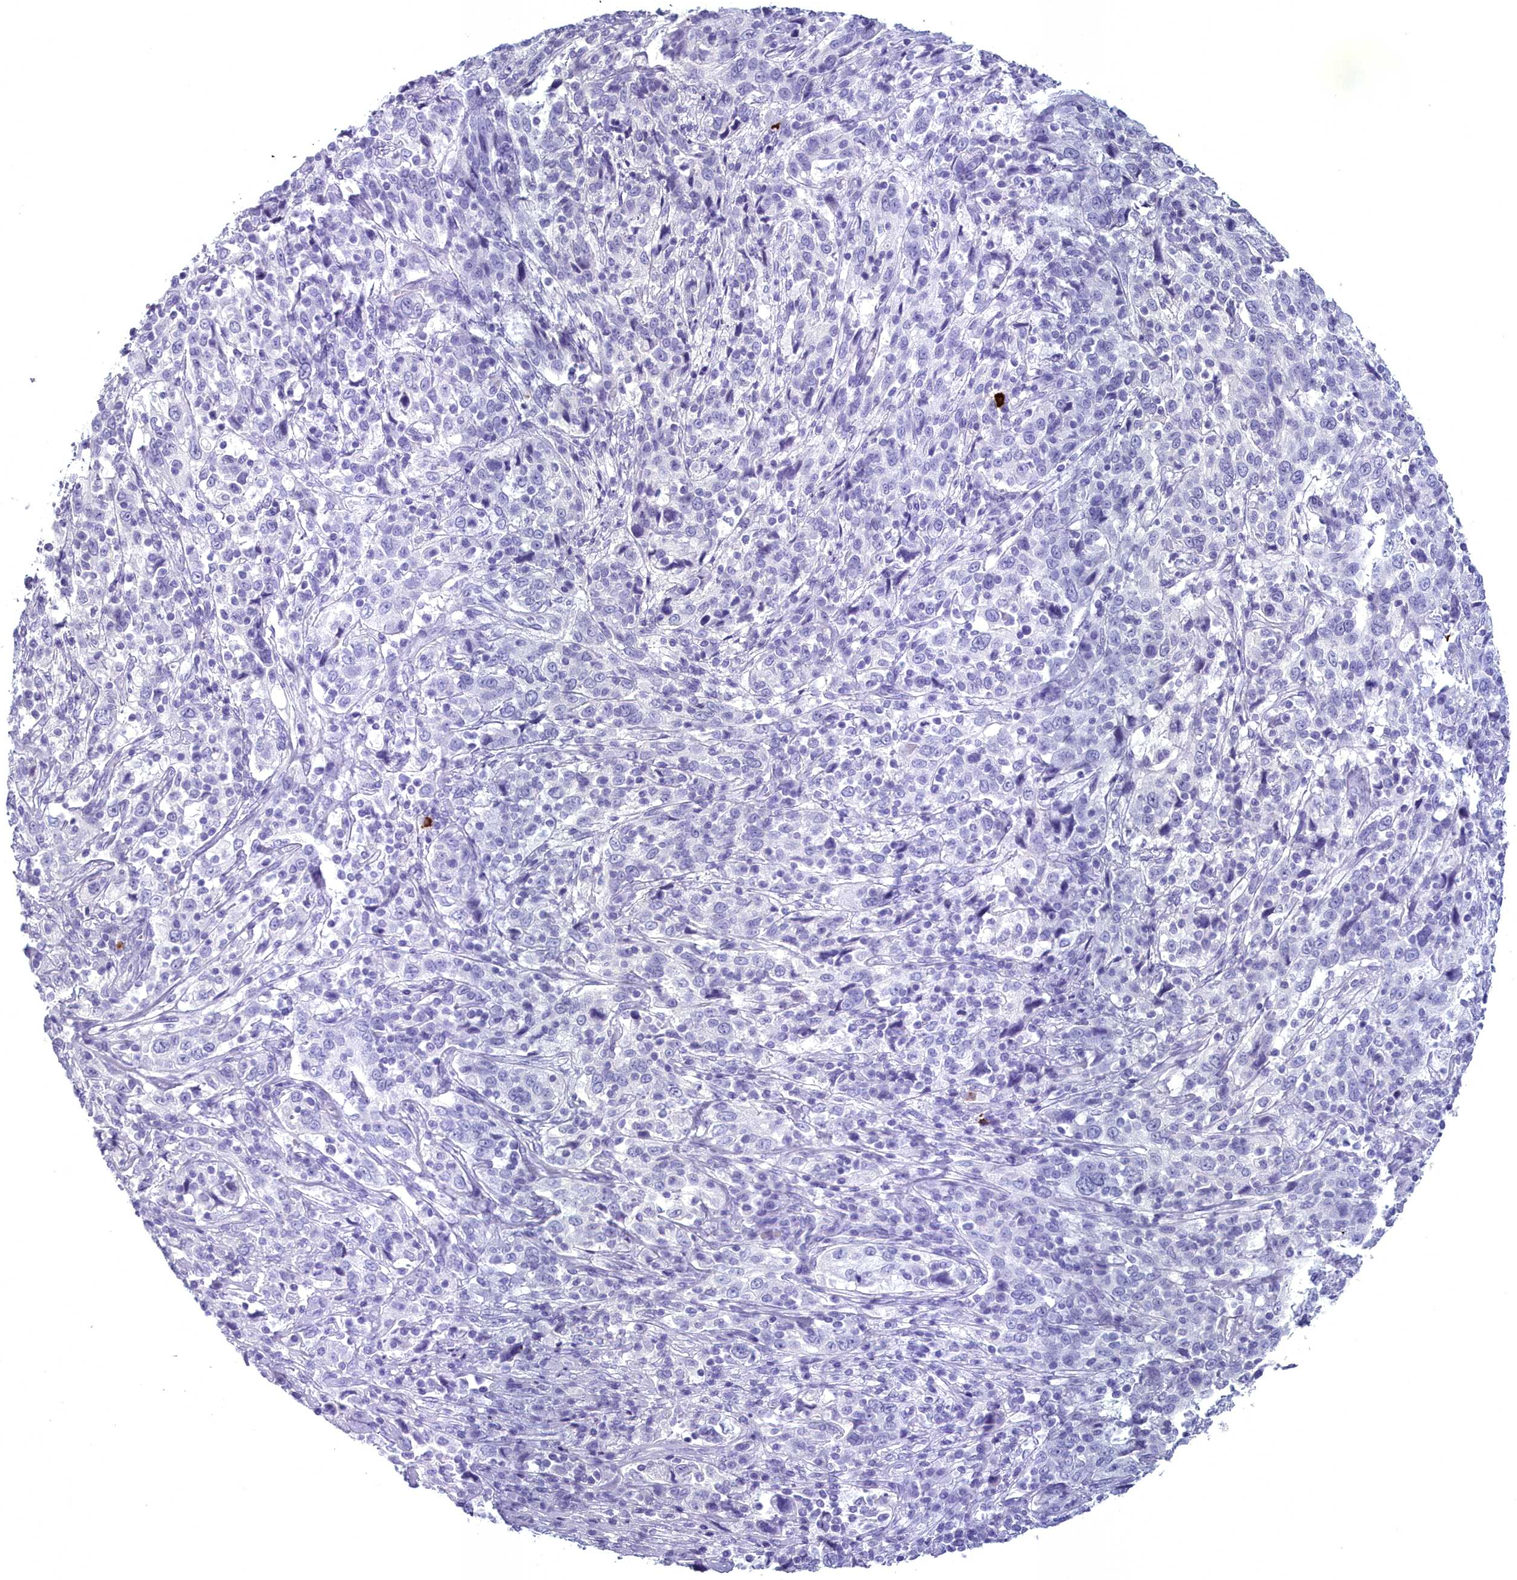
{"staining": {"intensity": "negative", "quantity": "none", "location": "none"}, "tissue": "cervical cancer", "cell_type": "Tumor cells", "image_type": "cancer", "snomed": [{"axis": "morphology", "description": "Squamous cell carcinoma, NOS"}, {"axis": "topography", "description": "Cervix"}], "caption": "This histopathology image is of cervical cancer (squamous cell carcinoma) stained with IHC to label a protein in brown with the nuclei are counter-stained blue. There is no expression in tumor cells.", "gene": "MAP6", "patient": {"sex": "female", "age": 46}}